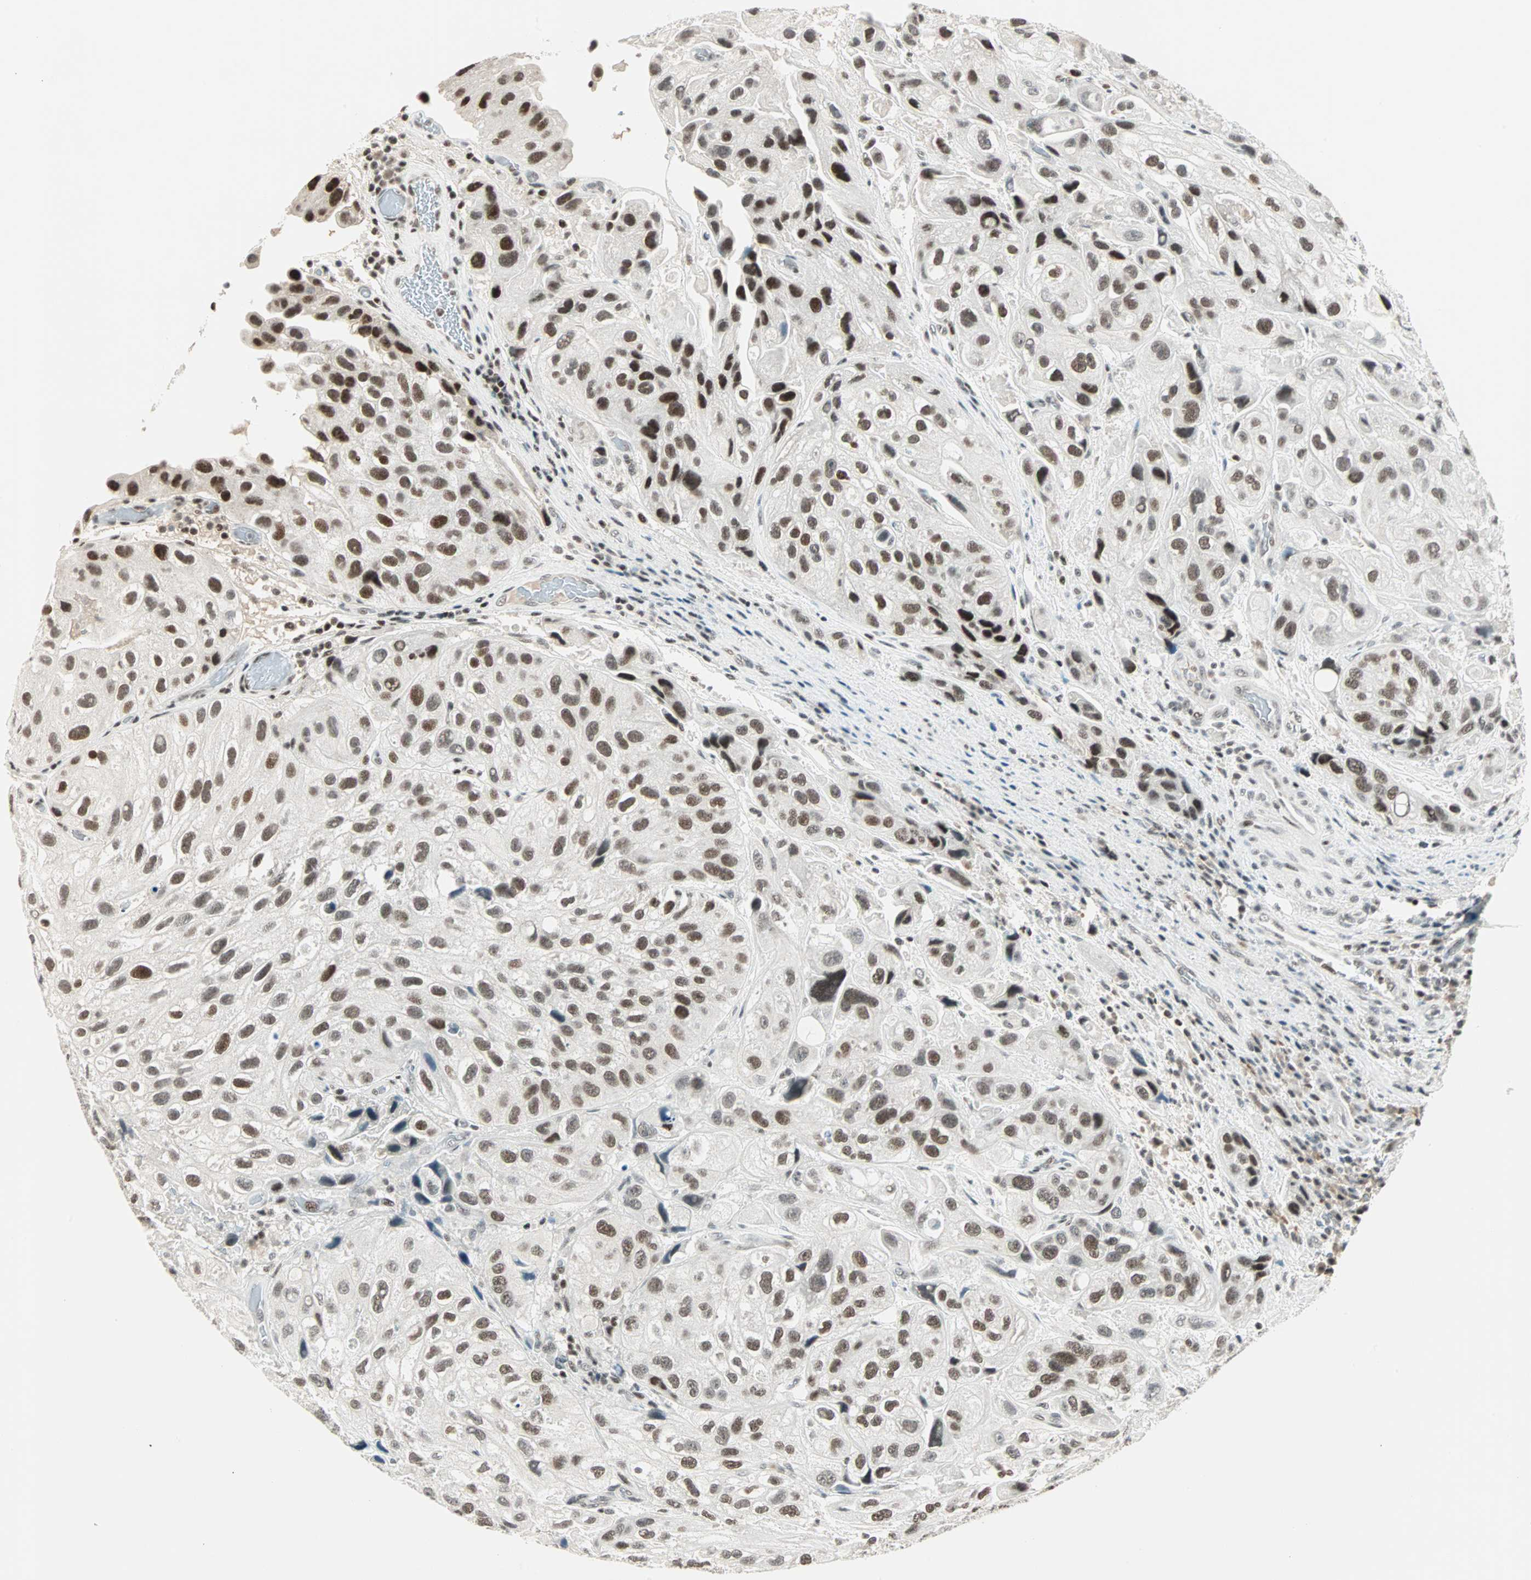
{"staining": {"intensity": "moderate", "quantity": ">75%", "location": "nuclear"}, "tissue": "urothelial cancer", "cell_type": "Tumor cells", "image_type": "cancer", "snomed": [{"axis": "morphology", "description": "Urothelial carcinoma, High grade"}, {"axis": "topography", "description": "Urinary bladder"}], "caption": "Immunohistochemical staining of human urothelial carcinoma (high-grade) shows medium levels of moderate nuclear positivity in about >75% of tumor cells.", "gene": "SIN3A", "patient": {"sex": "female", "age": 64}}